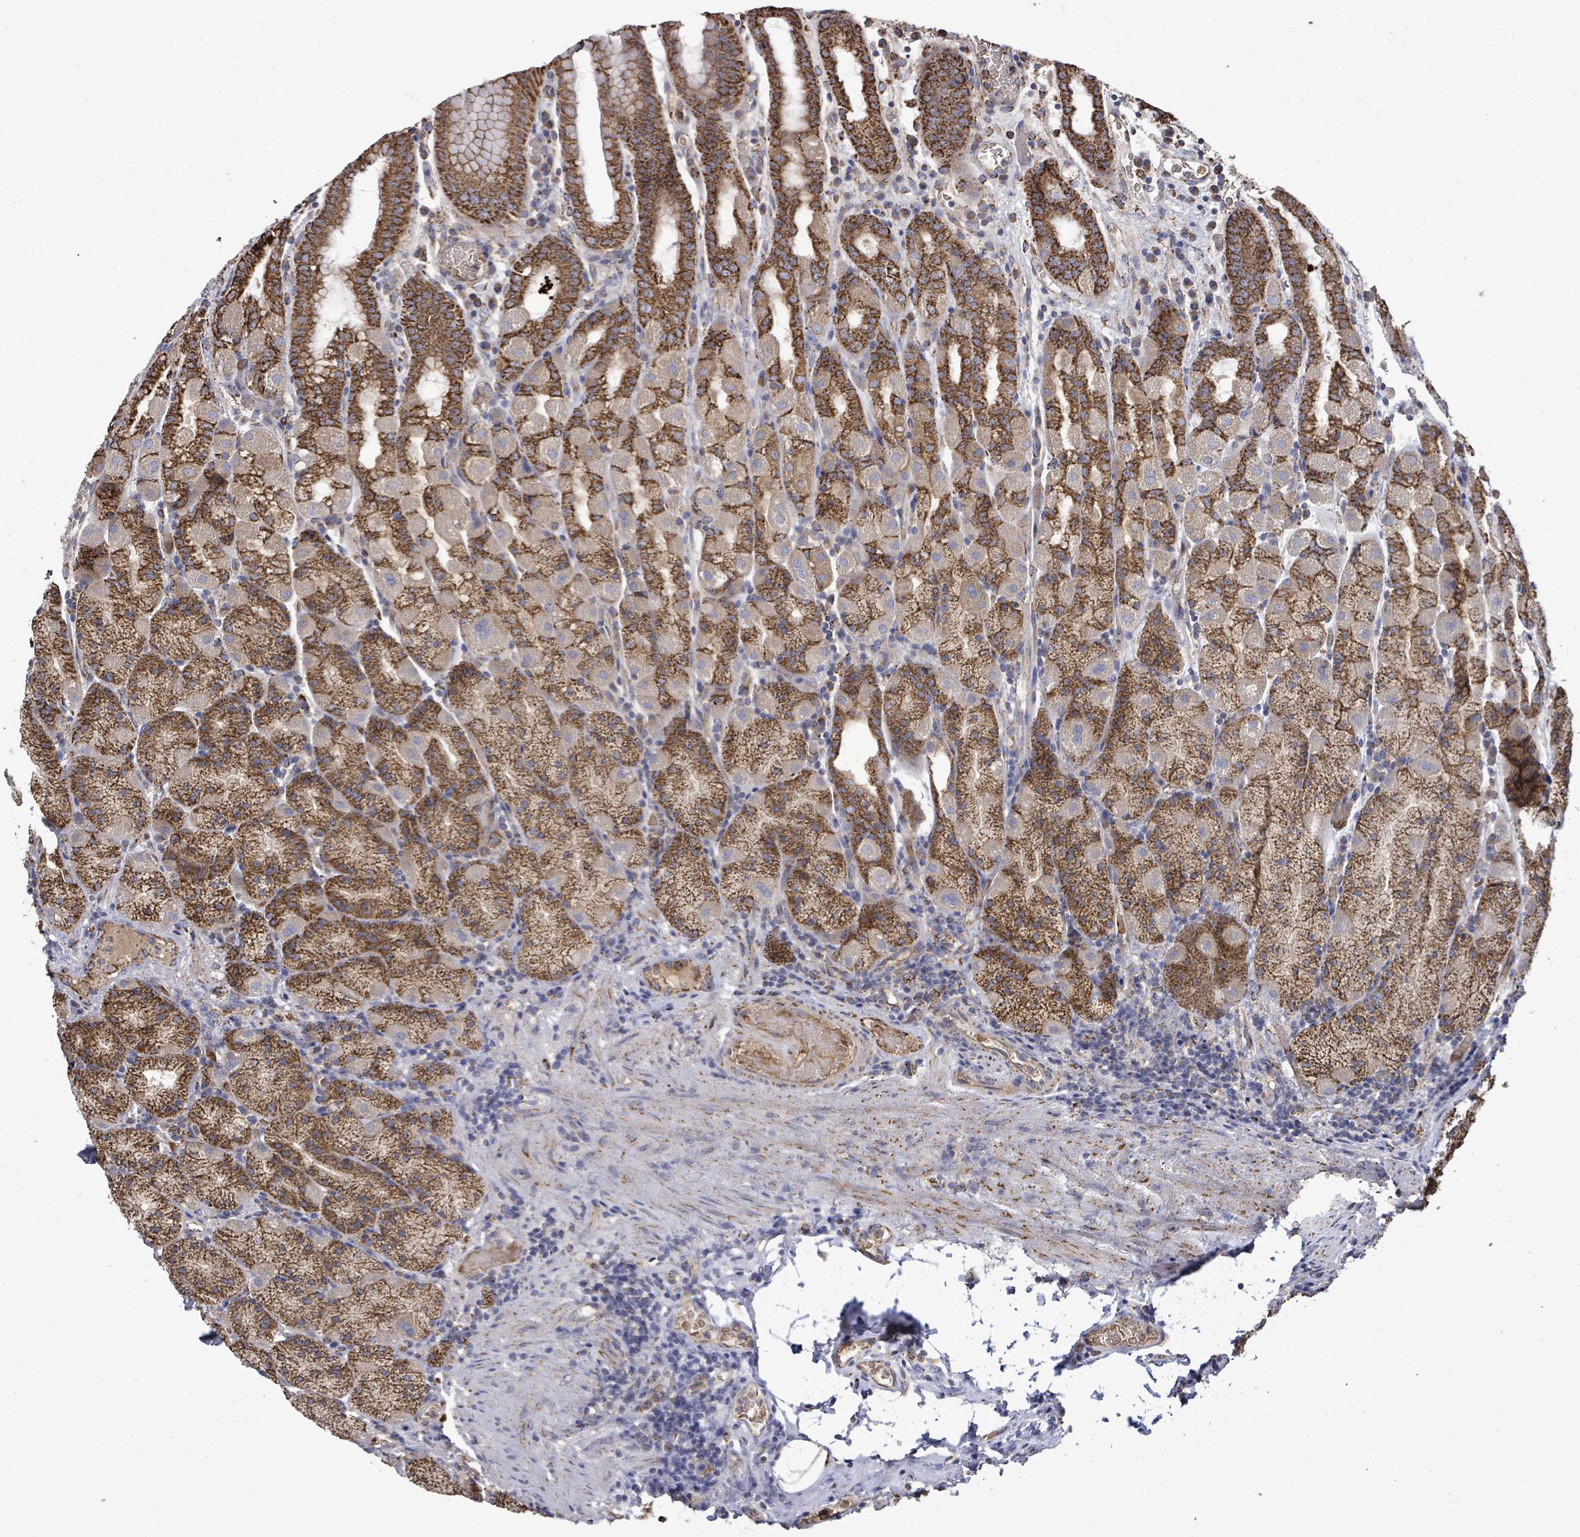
{"staining": {"intensity": "strong", "quantity": ">75%", "location": "cytoplasmic/membranous"}, "tissue": "stomach", "cell_type": "Glandular cells", "image_type": "normal", "snomed": [{"axis": "morphology", "description": "Normal tissue, NOS"}, {"axis": "topography", "description": "Stomach, upper"}, {"axis": "topography", "description": "Stomach, lower"}, {"axis": "topography", "description": "Small intestine"}], "caption": "Immunohistochemical staining of normal stomach displays >75% levels of strong cytoplasmic/membranous protein staining in approximately >75% of glandular cells. The staining was performed using DAB, with brown indicating positive protein expression. Nuclei are stained blue with hematoxylin.", "gene": "MTMR12", "patient": {"sex": "male", "age": 68}}